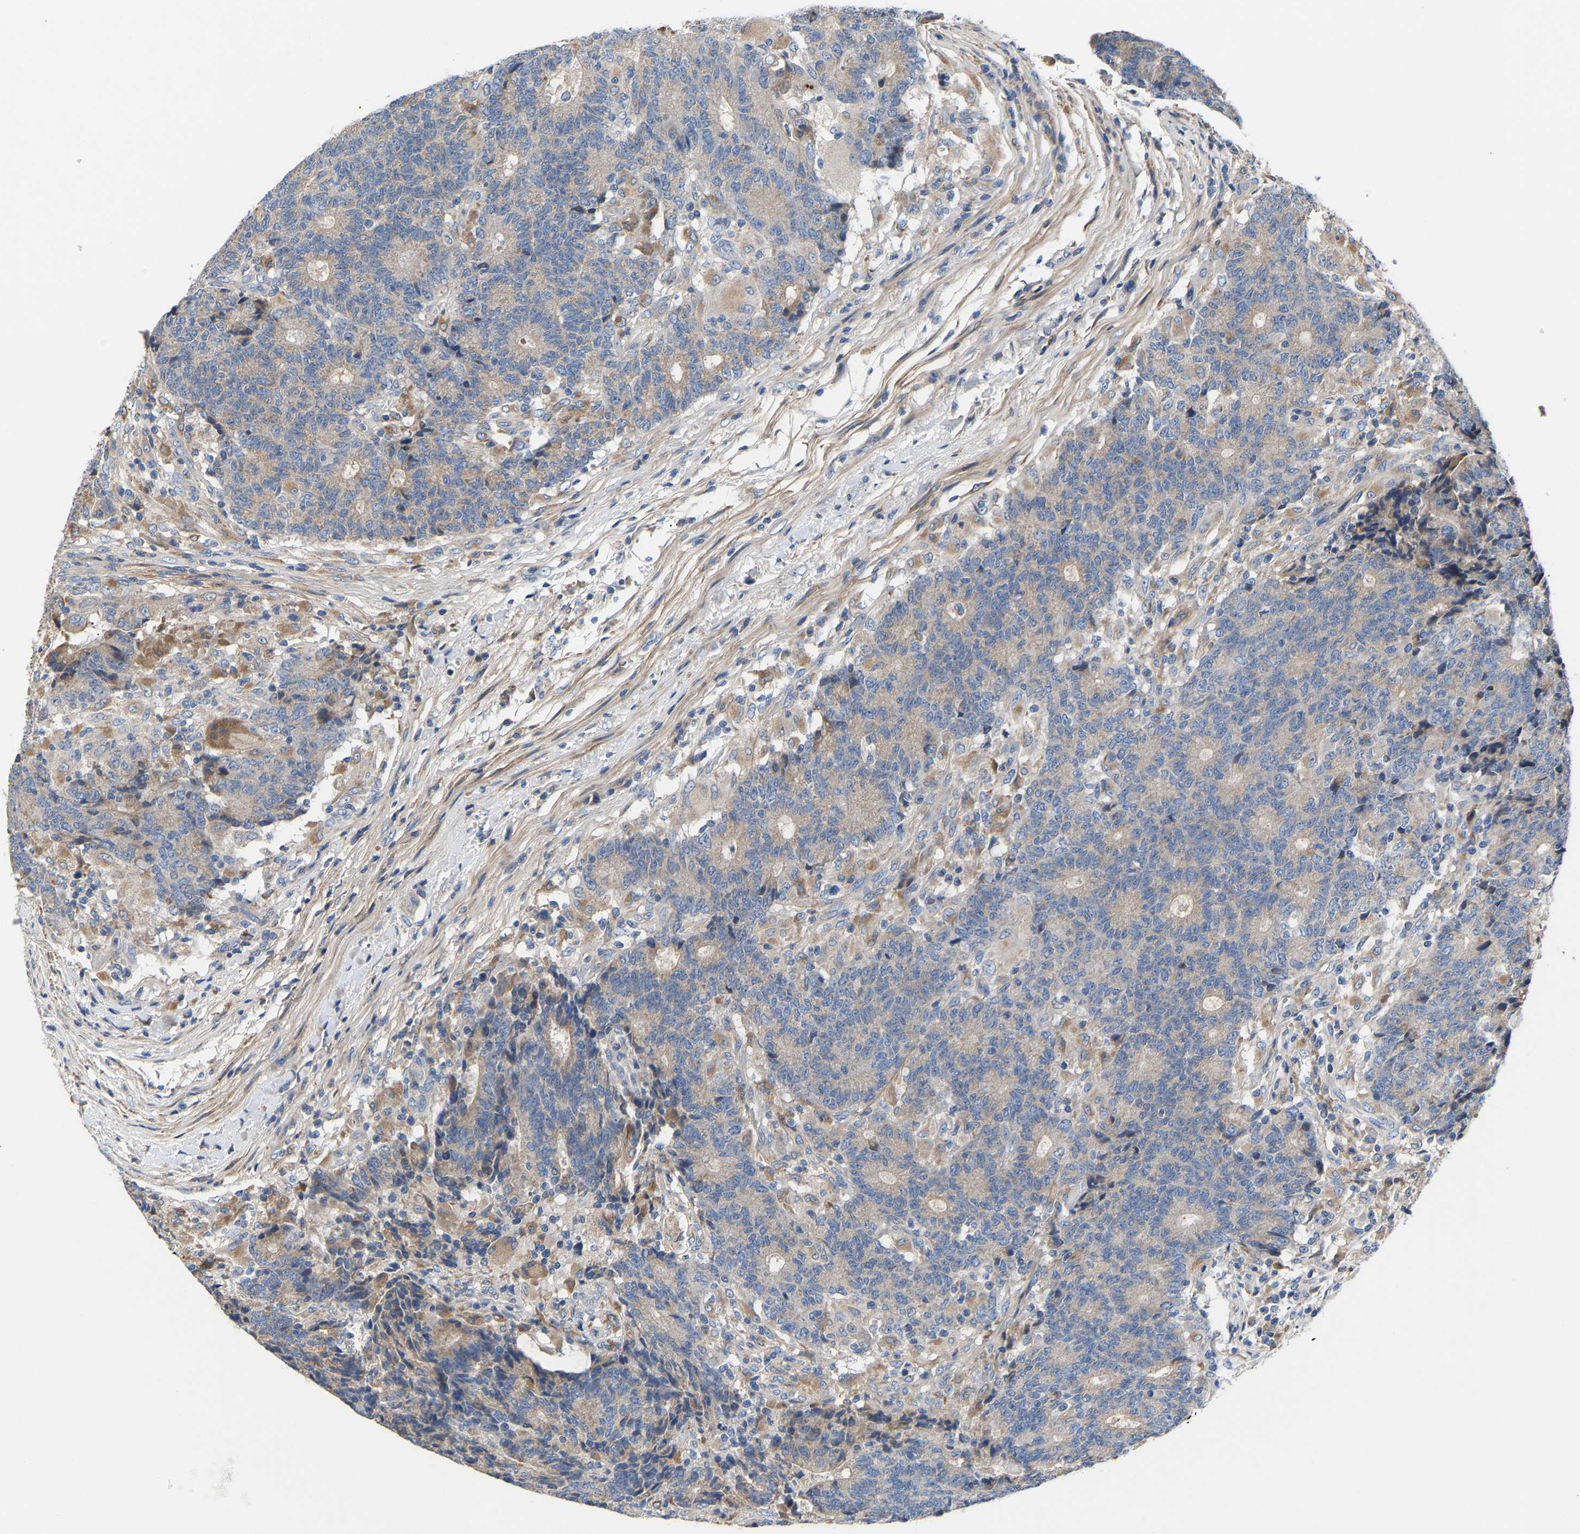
{"staining": {"intensity": "negative", "quantity": "none", "location": "none"}, "tissue": "colorectal cancer", "cell_type": "Tumor cells", "image_type": "cancer", "snomed": [{"axis": "morphology", "description": "Normal tissue, NOS"}, {"axis": "morphology", "description": "Adenocarcinoma, NOS"}, {"axis": "topography", "description": "Colon"}], "caption": "Immunohistochemistry histopathology image of human colorectal cancer (adenocarcinoma) stained for a protein (brown), which demonstrates no staining in tumor cells.", "gene": "CCDC171", "patient": {"sex": "female", "age": 75}}